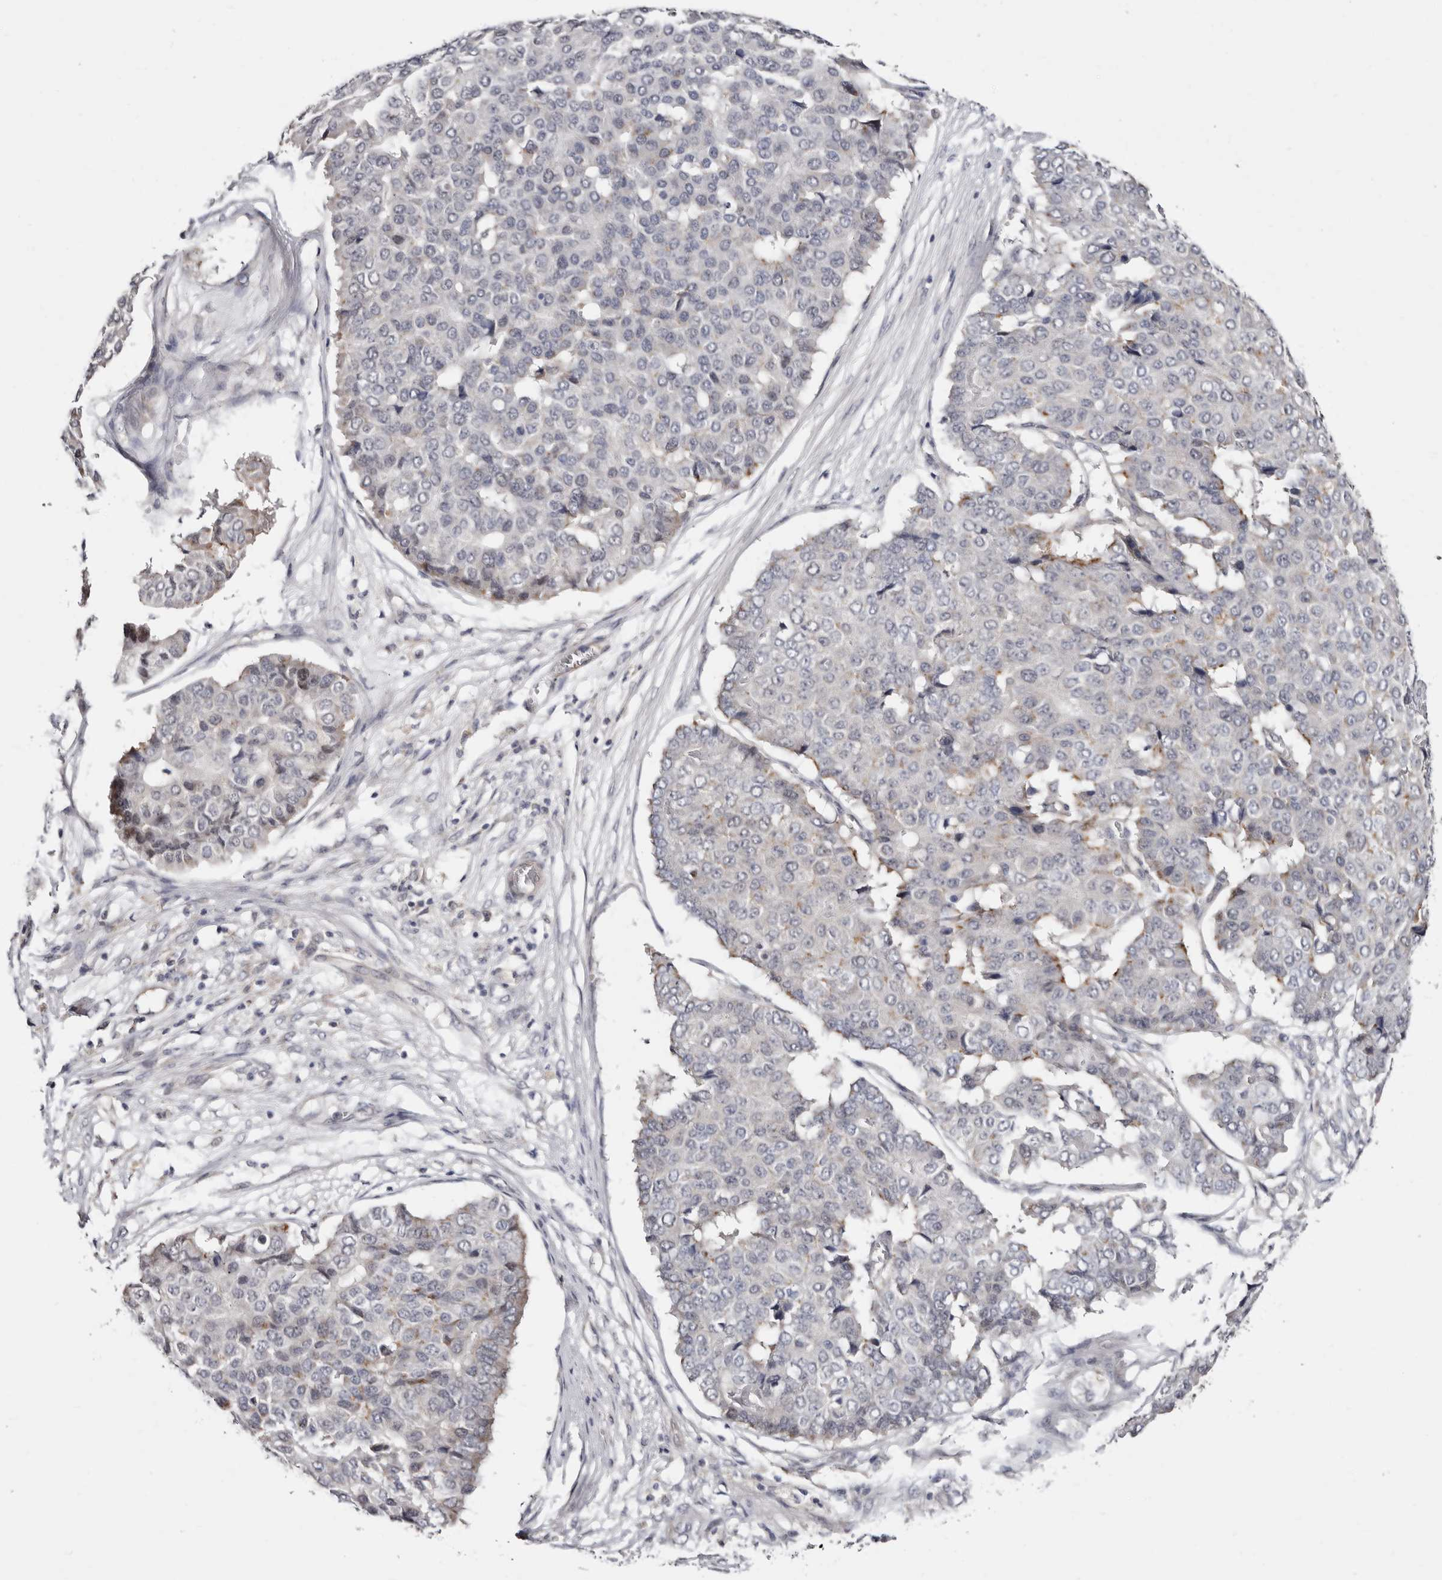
{"staining": {"intensity": "weak", "quantity": "<25%", "location": "cytoplasmic/membranous"}, "tissue": "pancreatic cancer", "cell_type": "Tumor cells", "image_type": "cancer", "snomed": [{"axis": "morphology", "description": "Adenocarcinoma, NOS"}, {"axis": "topography", "description": "Pancreas"}], "caption": "A photomicrograph of pancreatic adenocarcinoma stained for a protein demonstrates no brown staining in tumor cells.", "gene": "KLHL4", "patient": {"sex": "male", "age": 50}}